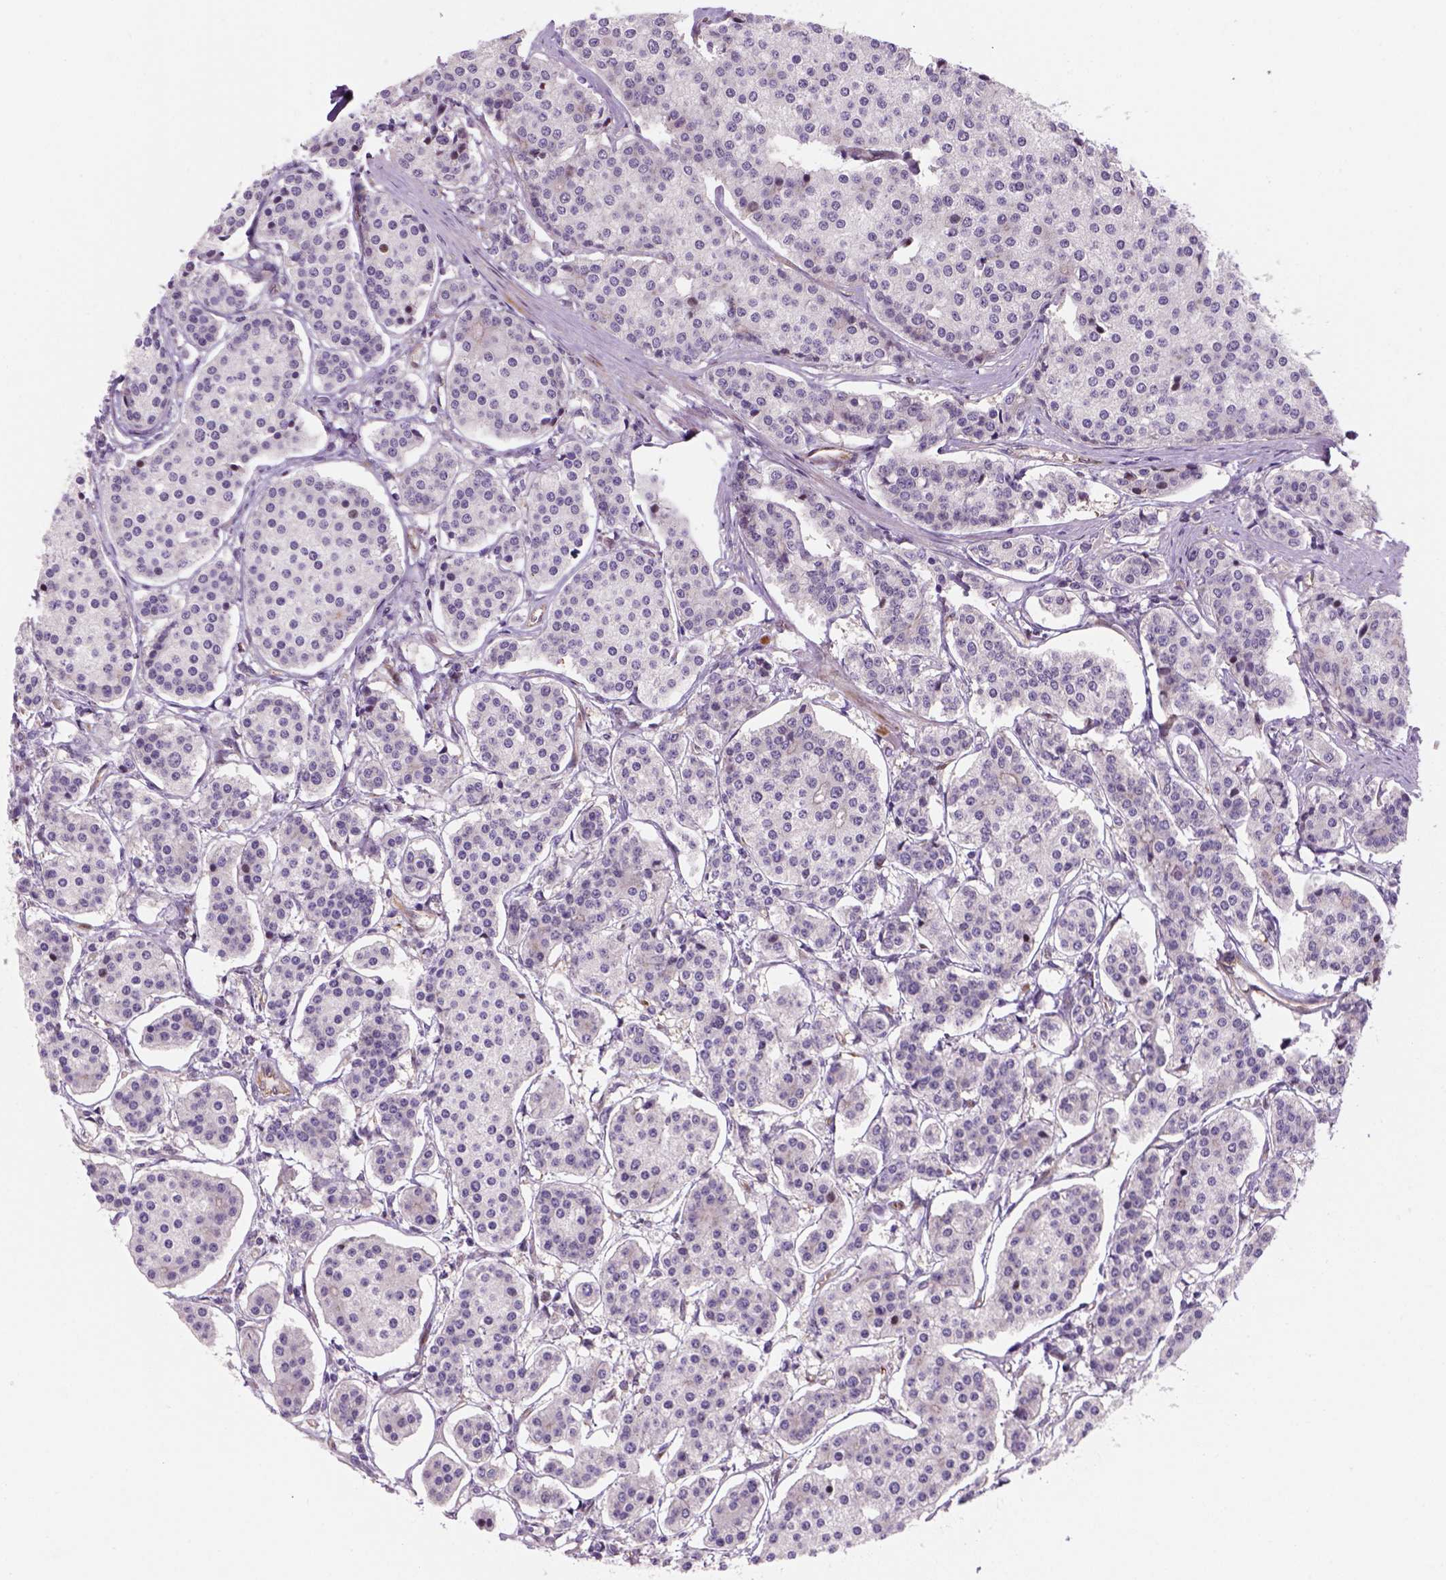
{"staining": {"intensity": "negative", "quantity": "none", "location": "none"}, "tissue": "carcinoid", "cell_type": "Tumor cells", "image_type": "cancer", "snomed": [{"axis": "morphology", "description": "Carcinoid, malignant, NOS"}, {"axis": "topography", "description": "Small intestine"}], "caption": "Tumor cells are negative for brown protein staining in malignant carcinoid.", "gene": "VSTM5", "patient": {"sex": "female", "age": 65}}